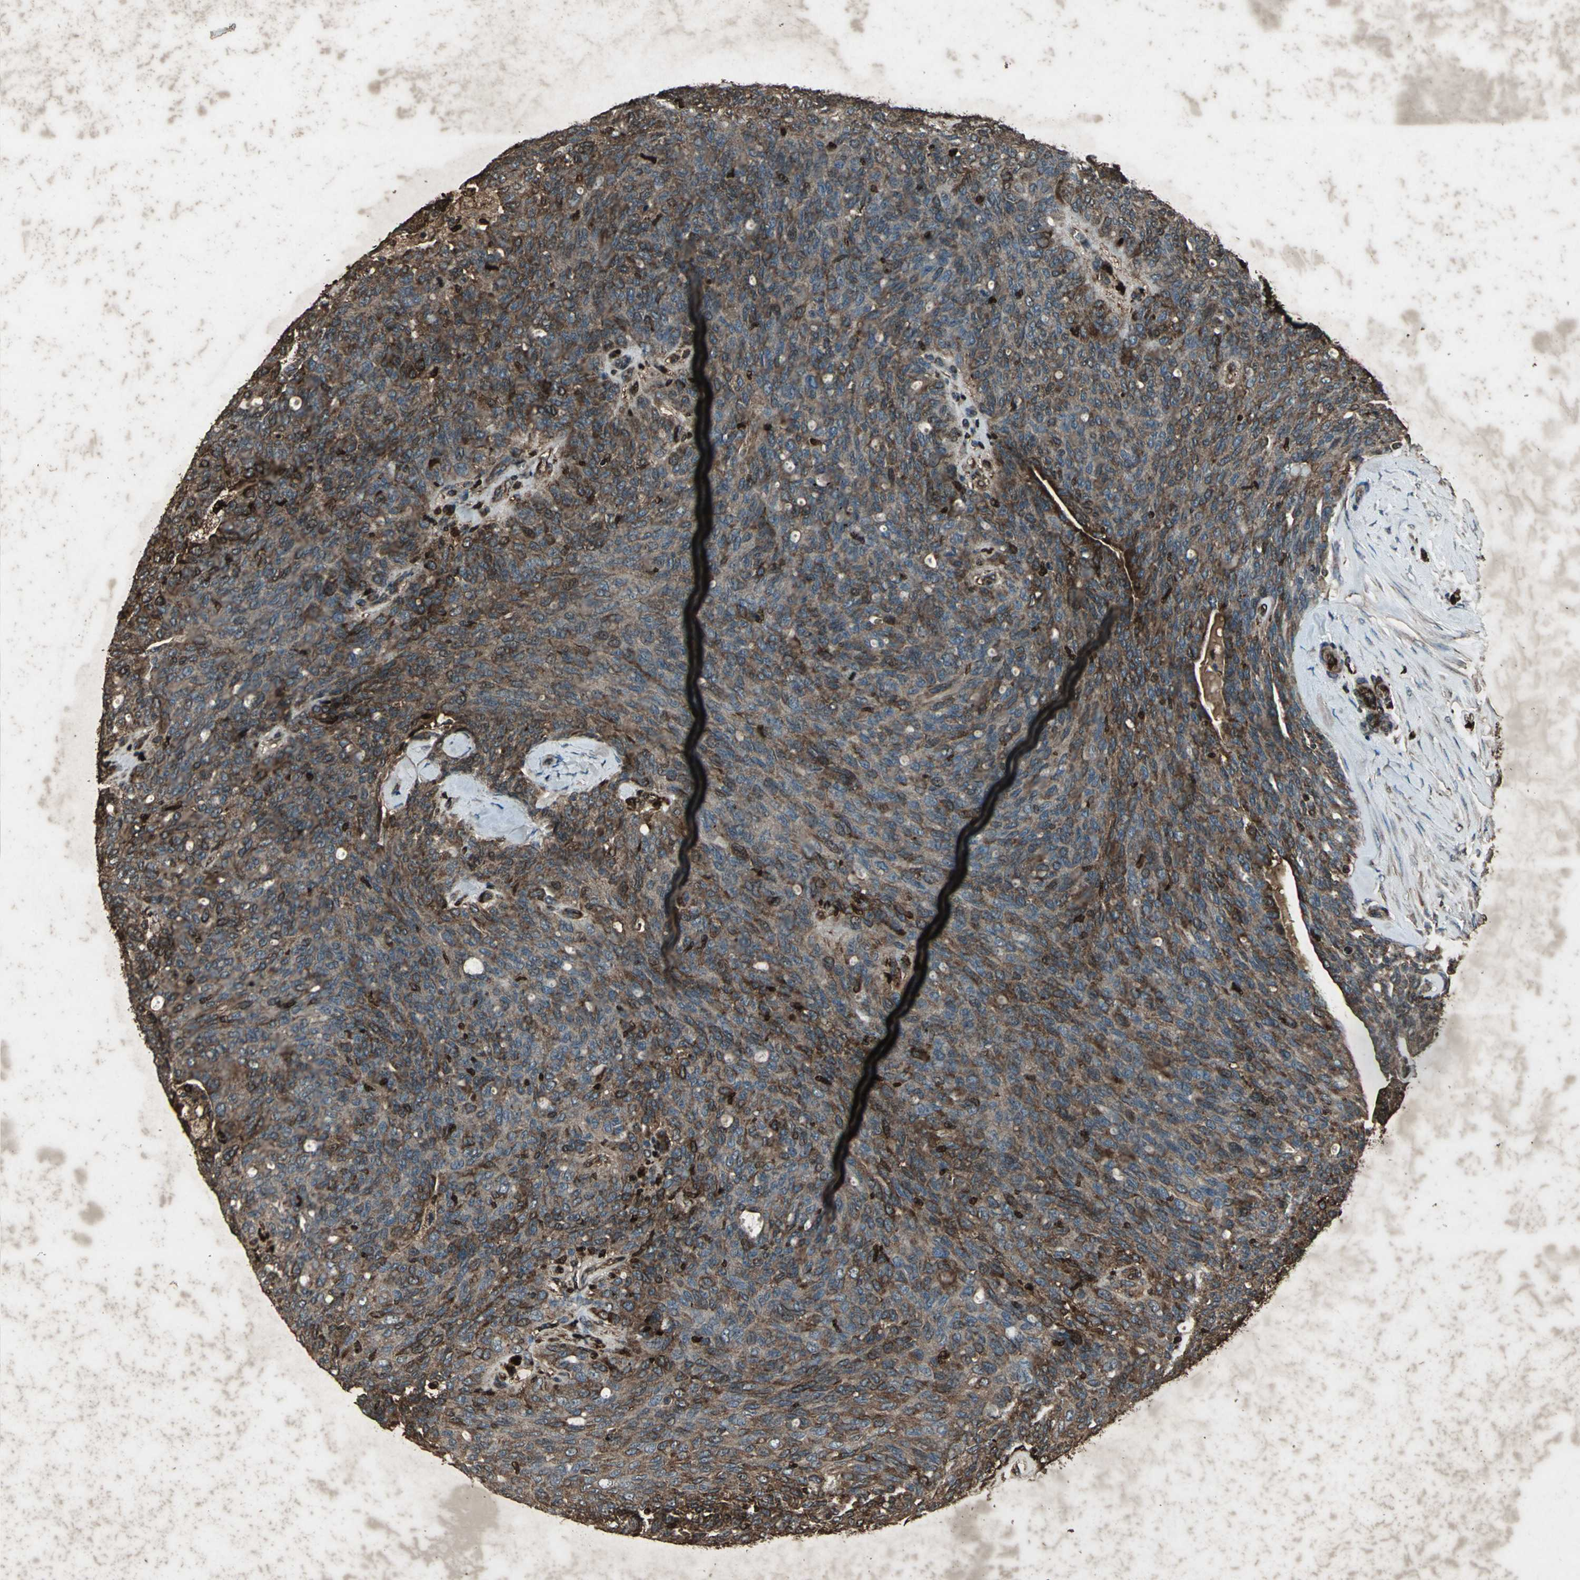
{"staining": {"intensity": "strong", "quantity": ">75%", "location": "cytoplasmic/membranous,nuclear"}, "tissue": "ovarian cancer", "cell_type": "Tumor cells", "image_type": "cancer", "snomed": [{"axis": "morphology", "description": "Carcinoma, endometroid"}, {"axis": "topography", "description": "Ovary"}], "caption": "Human endometroid carcinoma (ovarian) stained with a brown dye reveals strong cytoplasmic/membranous and nuclear positive staining in about >75% of tumor cells.", "gene": "SEPTIN4", "patient": {"sex": "female", "age": 60}}